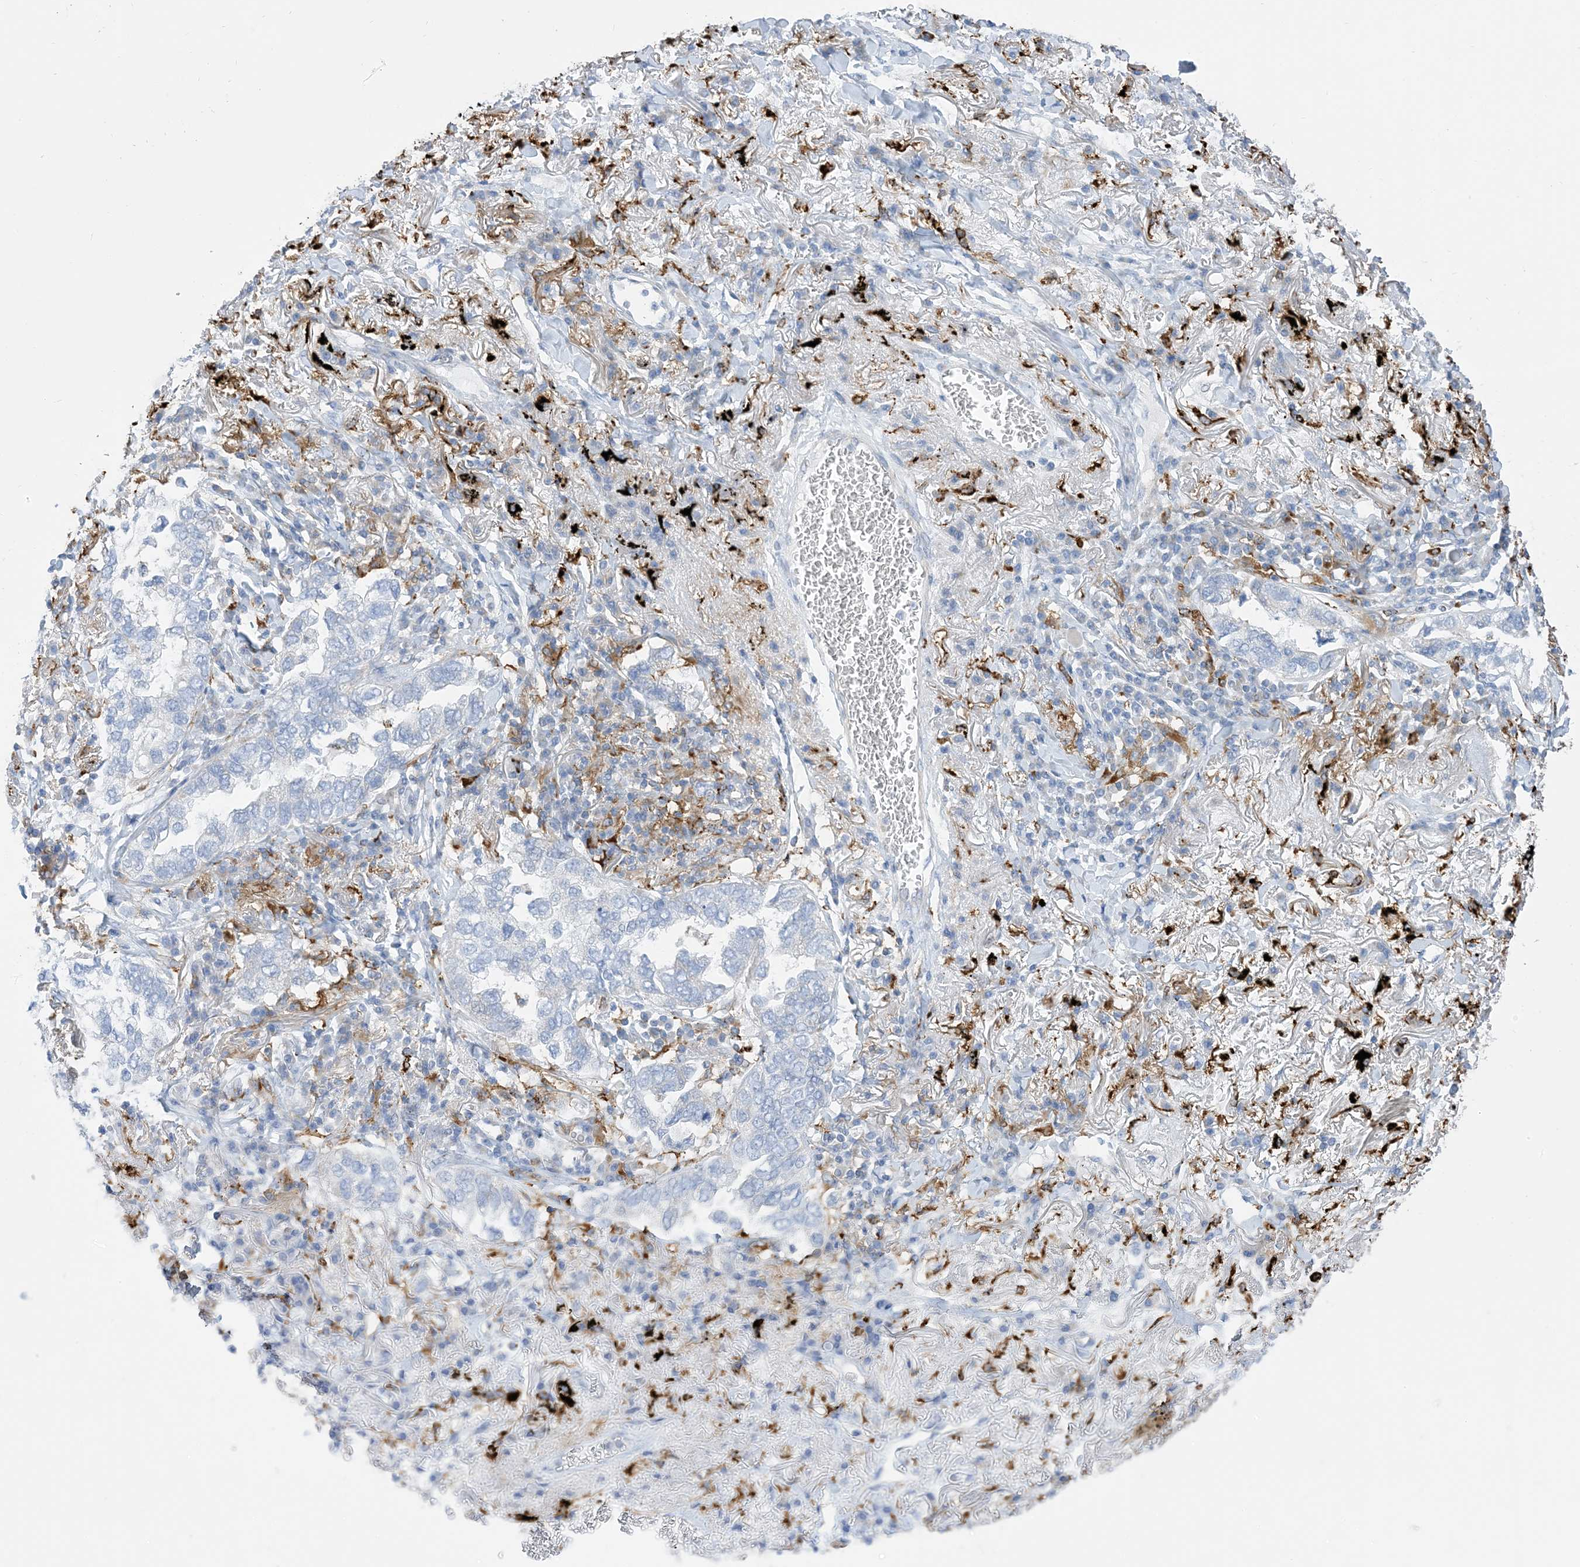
{"staining": {"intensity": "negative", "quantity": "none", "location": "none"}, "tissue": "lung cancer", "cell_type": "Tumor cells", "image_type": "cancer", "snomed": [{"axis": "morphology", "description": "Adenocarcinoma, NOS"}, {"axis": "topography", "description": "Lung"}], "caption": "IHC micrograph of neoplastic tissue: human lung cancer (adenocarcinoma) stained with DAB displays no significant protein expression in tumor cells.", "gene": "DPH3", "patient": {"sex": "male", "age": 65}}